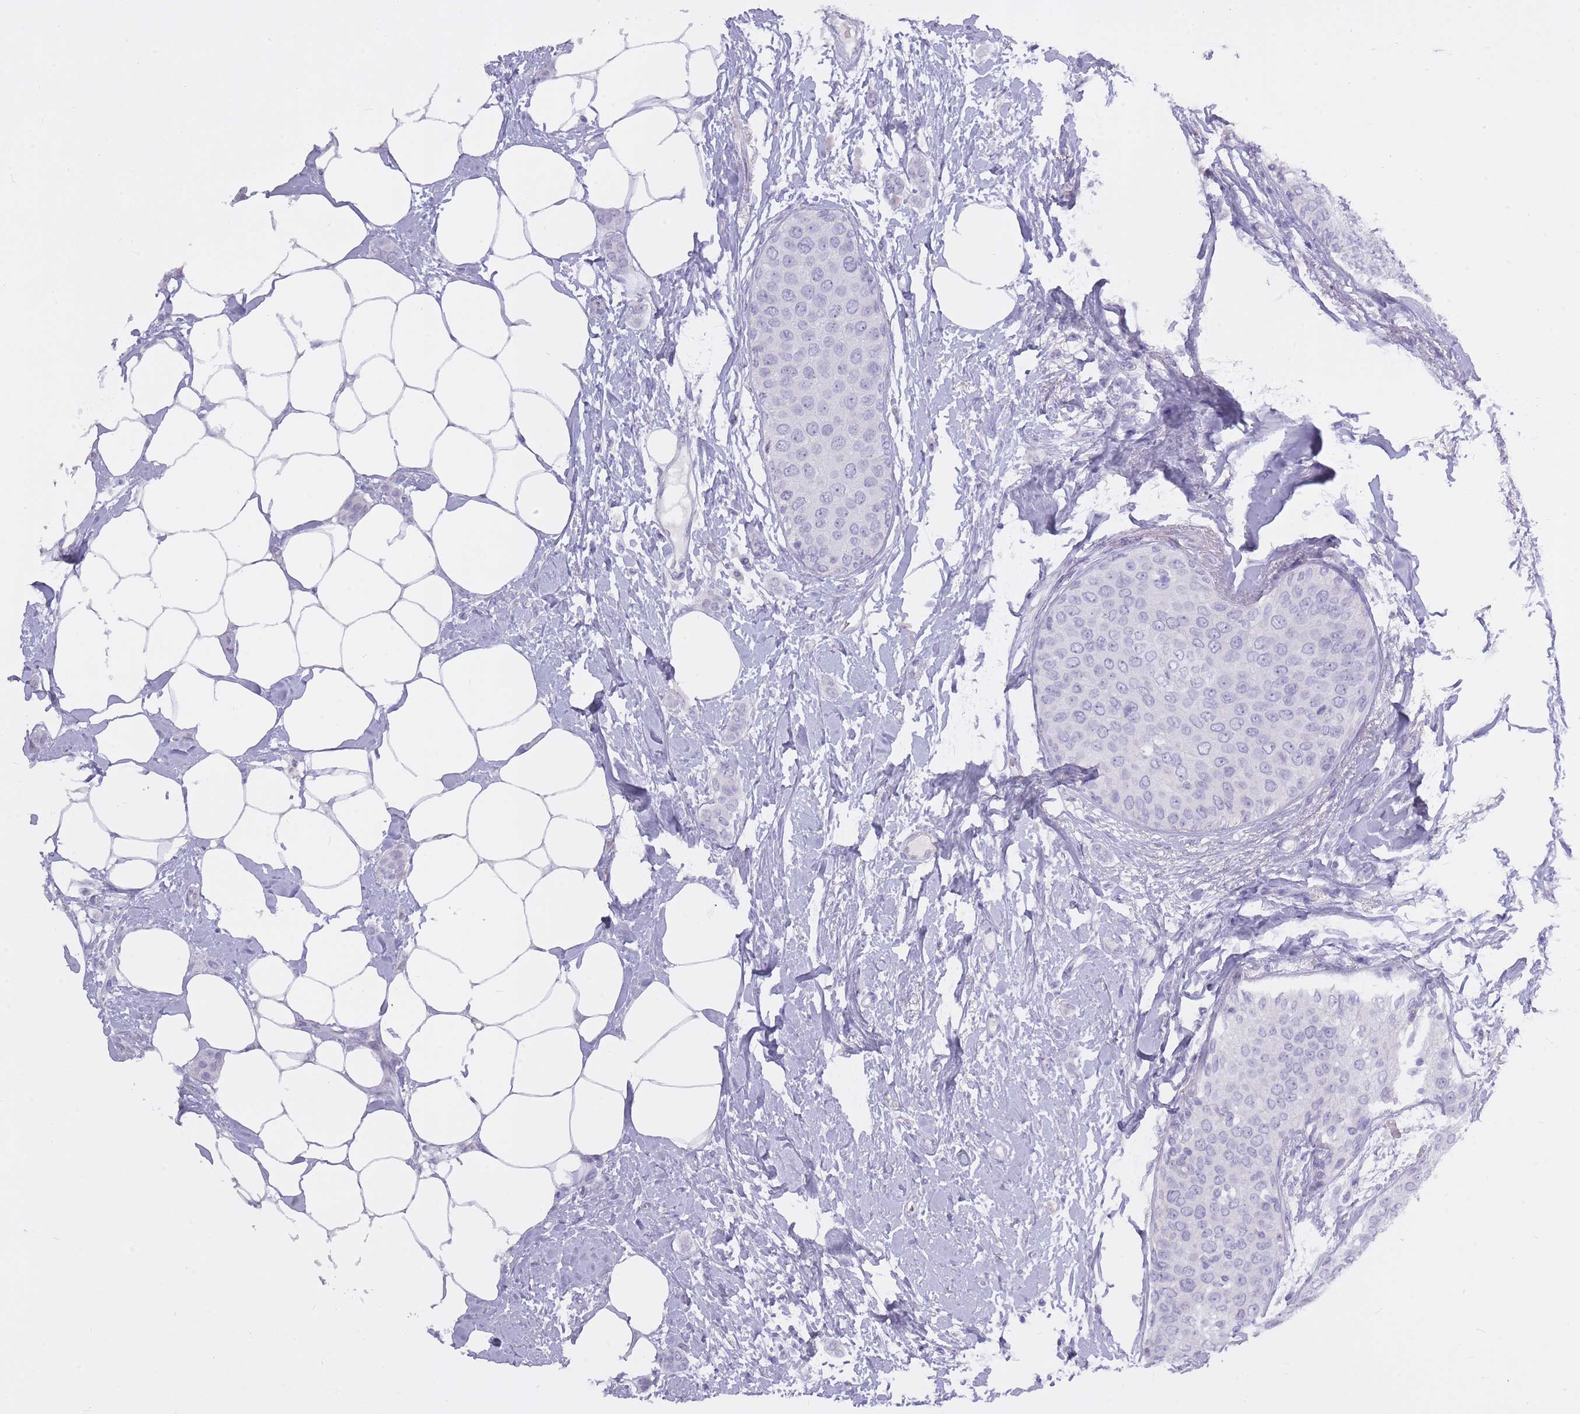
{"staining": {"intensity": "negative", "quantity": "none", "location": "none"}, "tissue": "breast cancer", "cell_type": "Tumor cells", "image_type": "cancer", "snomed": [{"axis": "morphology", "description": "Duct carcinoma"}, {"axis": "topography", "description": "Breast"}], "caption": "The photomicrograph demonstrates no staining of tumor cells in breast infiltrating ductal carcinoma. (Immunohistochemistry, brightfield microscopy, high magnification).", "gene": "BDKRB2", "patient": {"sex": "female", "age": 72}}